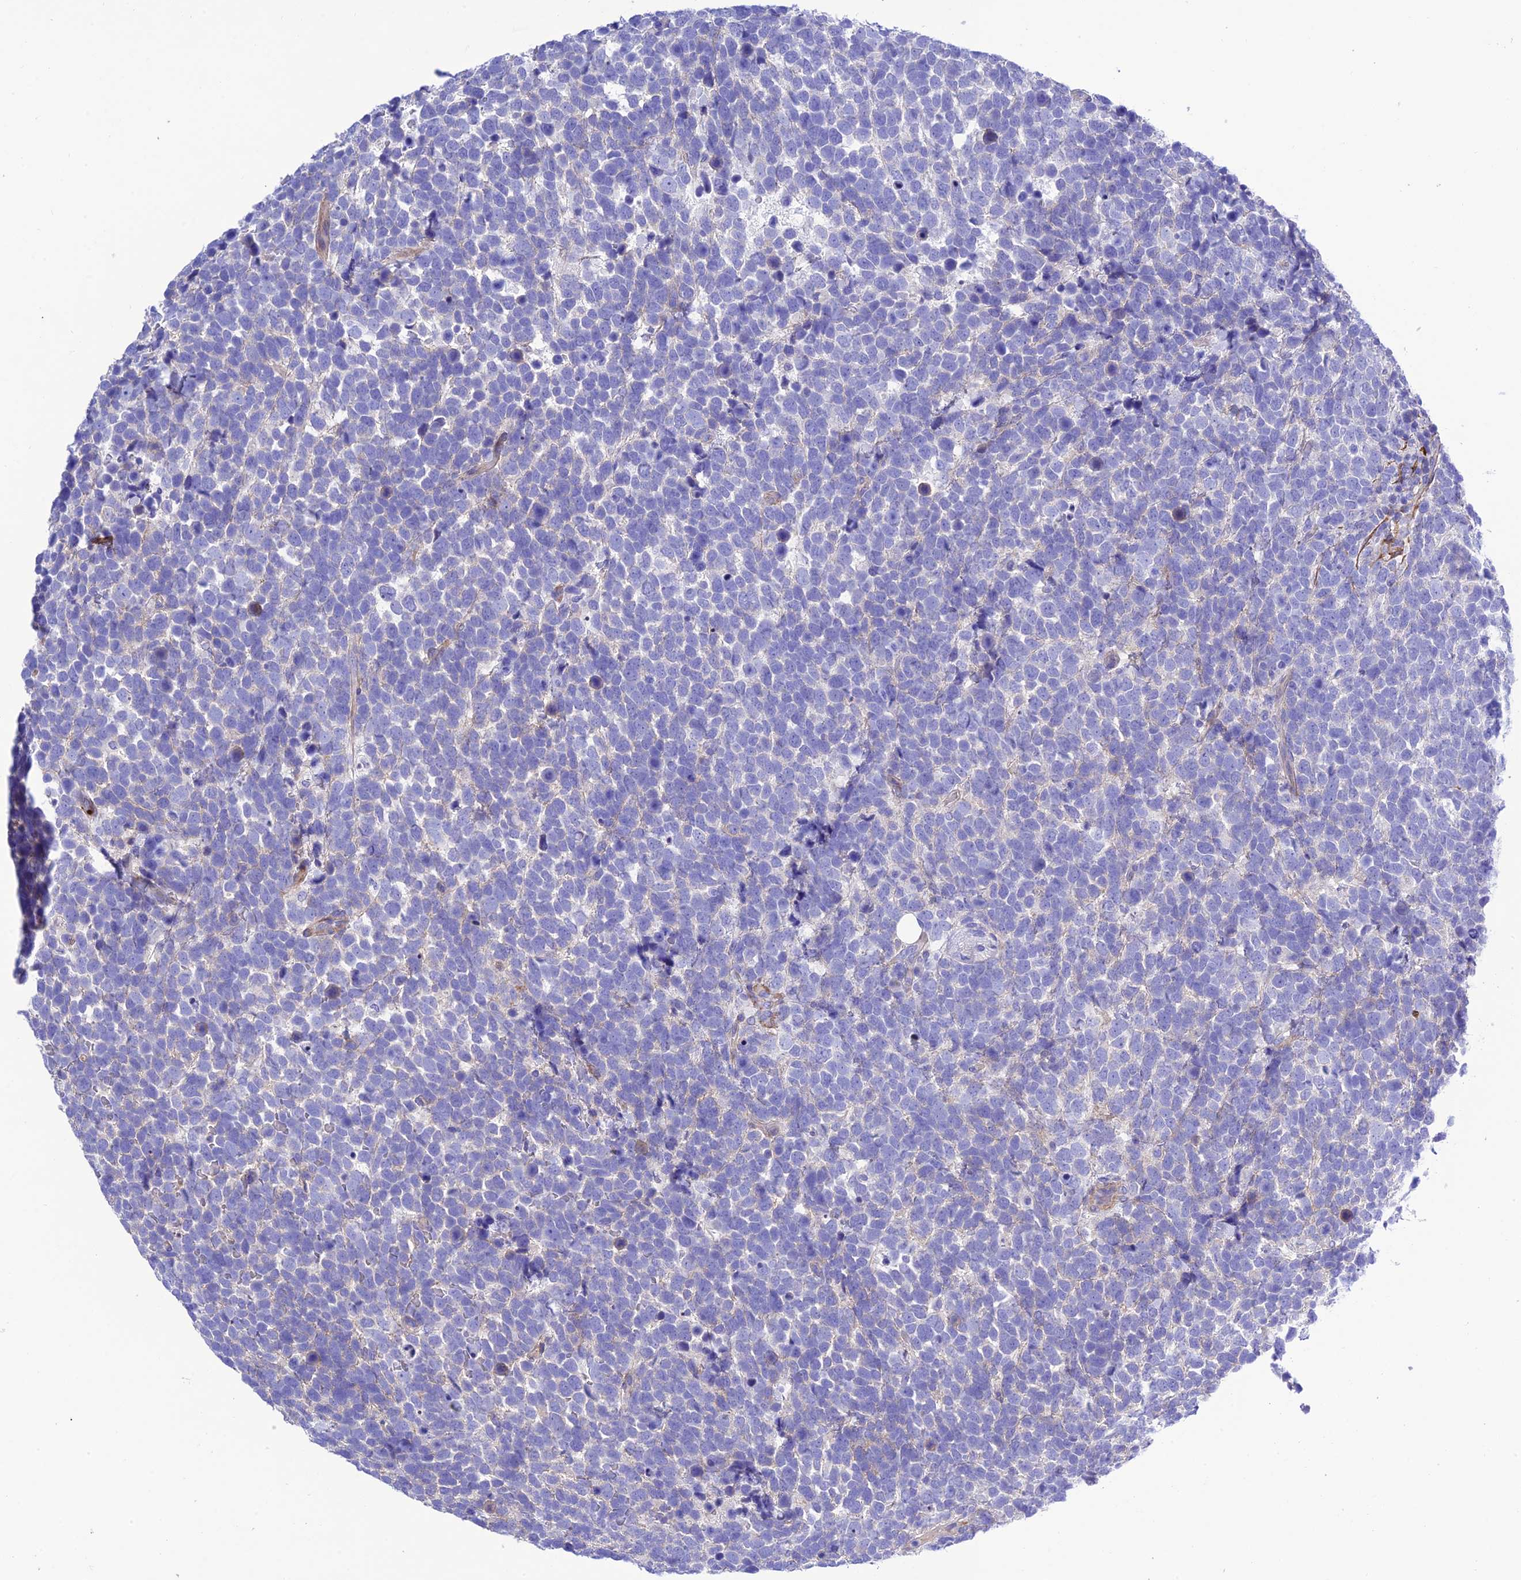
{"staining": {"intensity": "negative", "quantity": "none", "location": "none"}, "tissue": "urothelial cancer", "cell_type": "Tumor cells", "image_type": "cancer", "snomed": [{"axis": "morphology", "description": "Urothelial carcinoma, High grade"}, {"axis": "topography", "description": "Urinary bladder"}], "caption": "DAB (3,3'-diaminobenzidine) immunohistochemical staining of human urothelial cancer demonstrates no significant expression in tumor cells. (DAB immunohistochemistry, high magnification).", "gene": "FRA10AC1", "patient": {"sex": "female", "age": 82}}